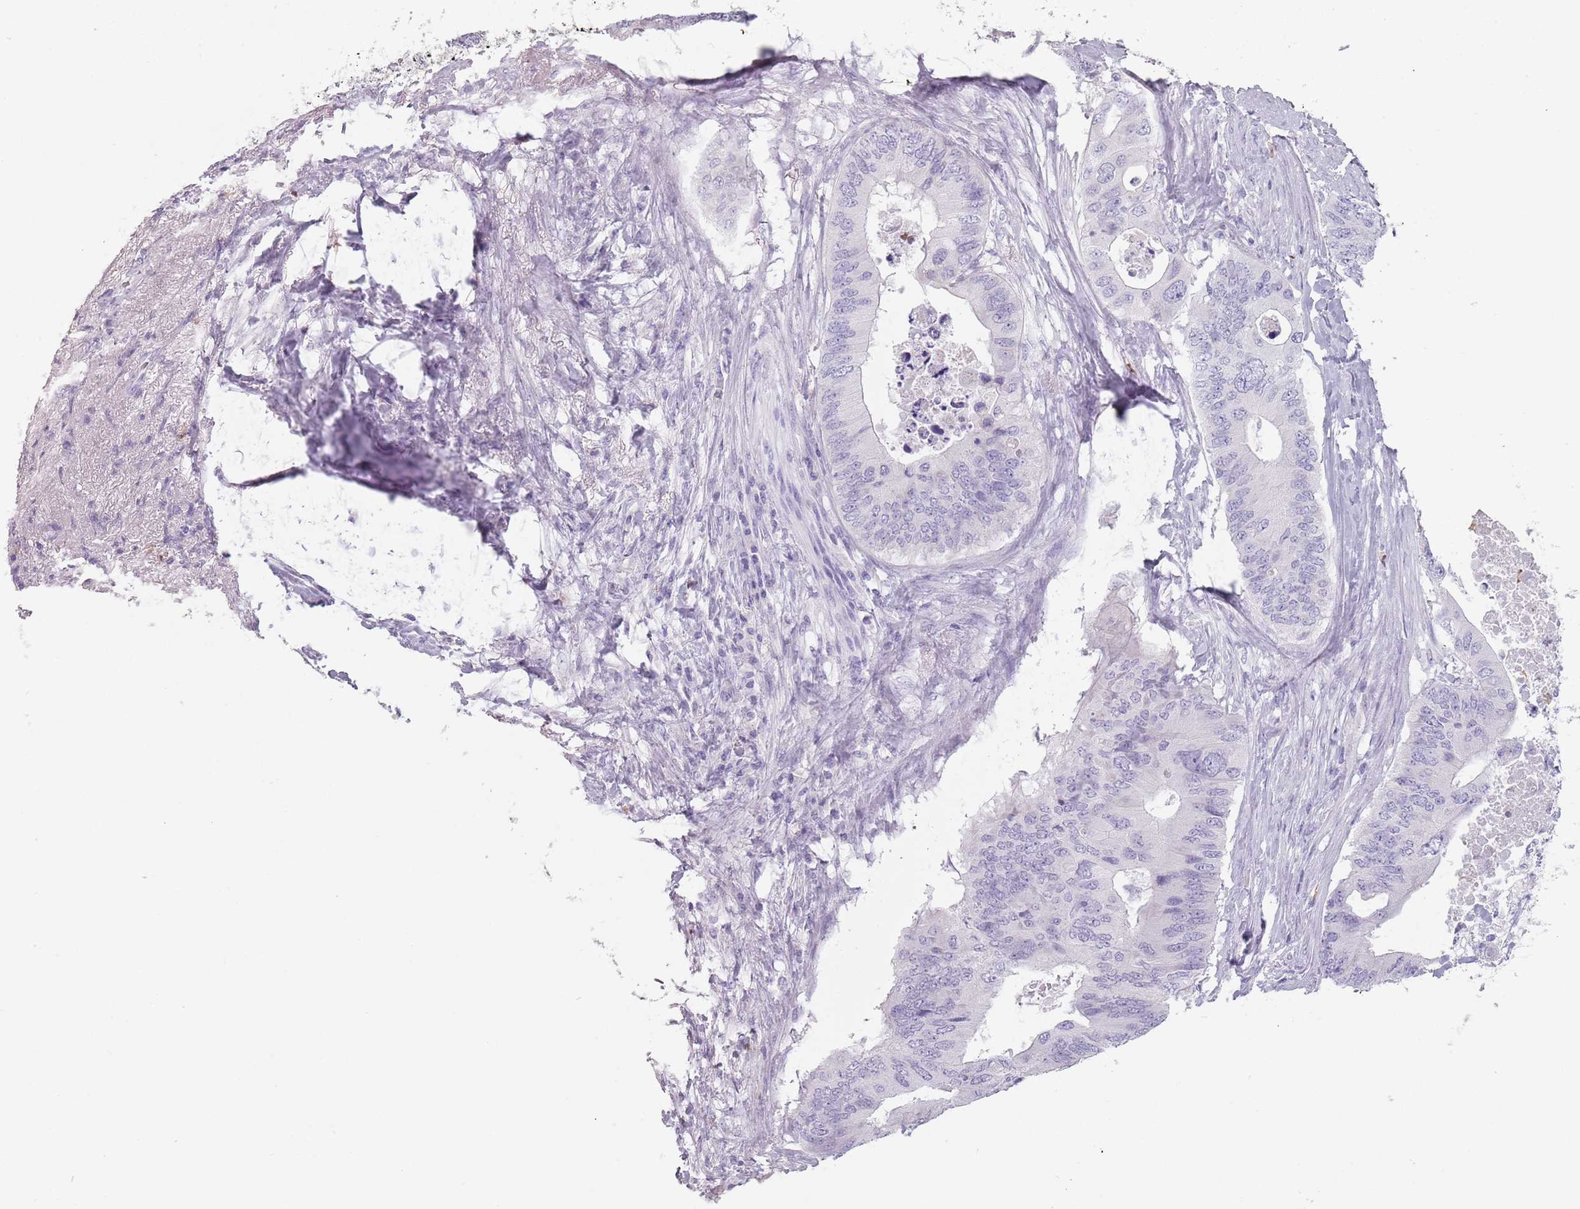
{"staining": {"intensity": "negative", "quantity": "none", "location": "none"}, "tissue": "colorectal cancer", "cell_type": "Tumor cells", "image_type": "cancer", "snomed": [{"axis": "morphology", "description": "Adenocarcinoma, NOS"}, {"axis": "topography", "description": "Colon"}], "caption": "Colorectal cancer stained for a protein using immunohistochemistry displays no staining tumor cells.", "gene": "ZNF584", "patient": {"sex": "male", "age": 71}}